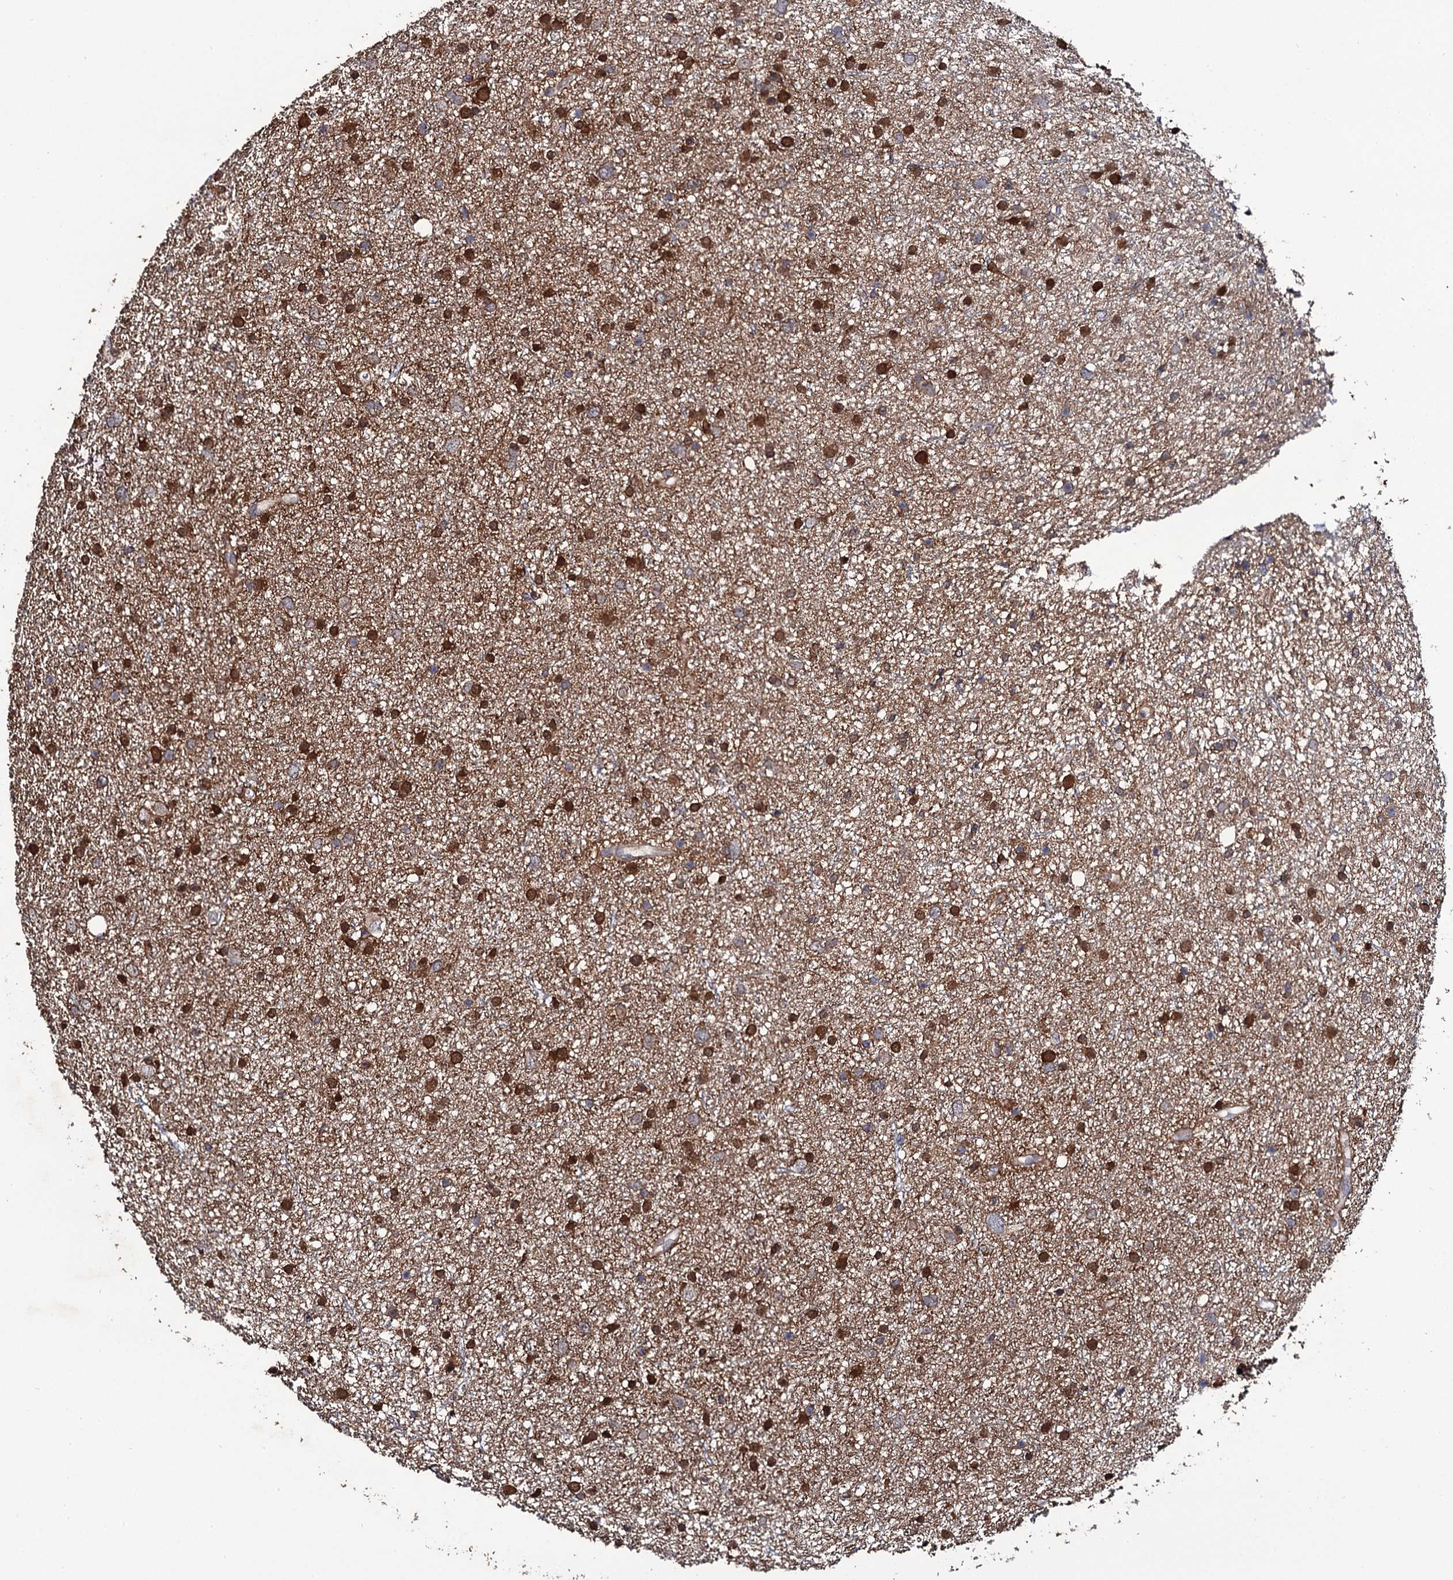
{"staining": {"intensity": "strong", "quantity": "25%-75%", "location": "cytoplasmic/membranous,nuclear"}, "tissue": "glioma", "cell_type": "Tumor cells", "image_type": "cancer", "snomed": [{"axis": "morphology", "description": "Glioma, malignant, Low grade"}, {"axis": "topography", "description": "Cerebral cortex"}], "caption": "This is a micrograph of IHC staining of glioma, which shows strong positivity in the cytoplasmic/membranous and nuclear of tumor cells.", "gene": "CRYL1", "patient": {"sex": "female", "age": 39}}